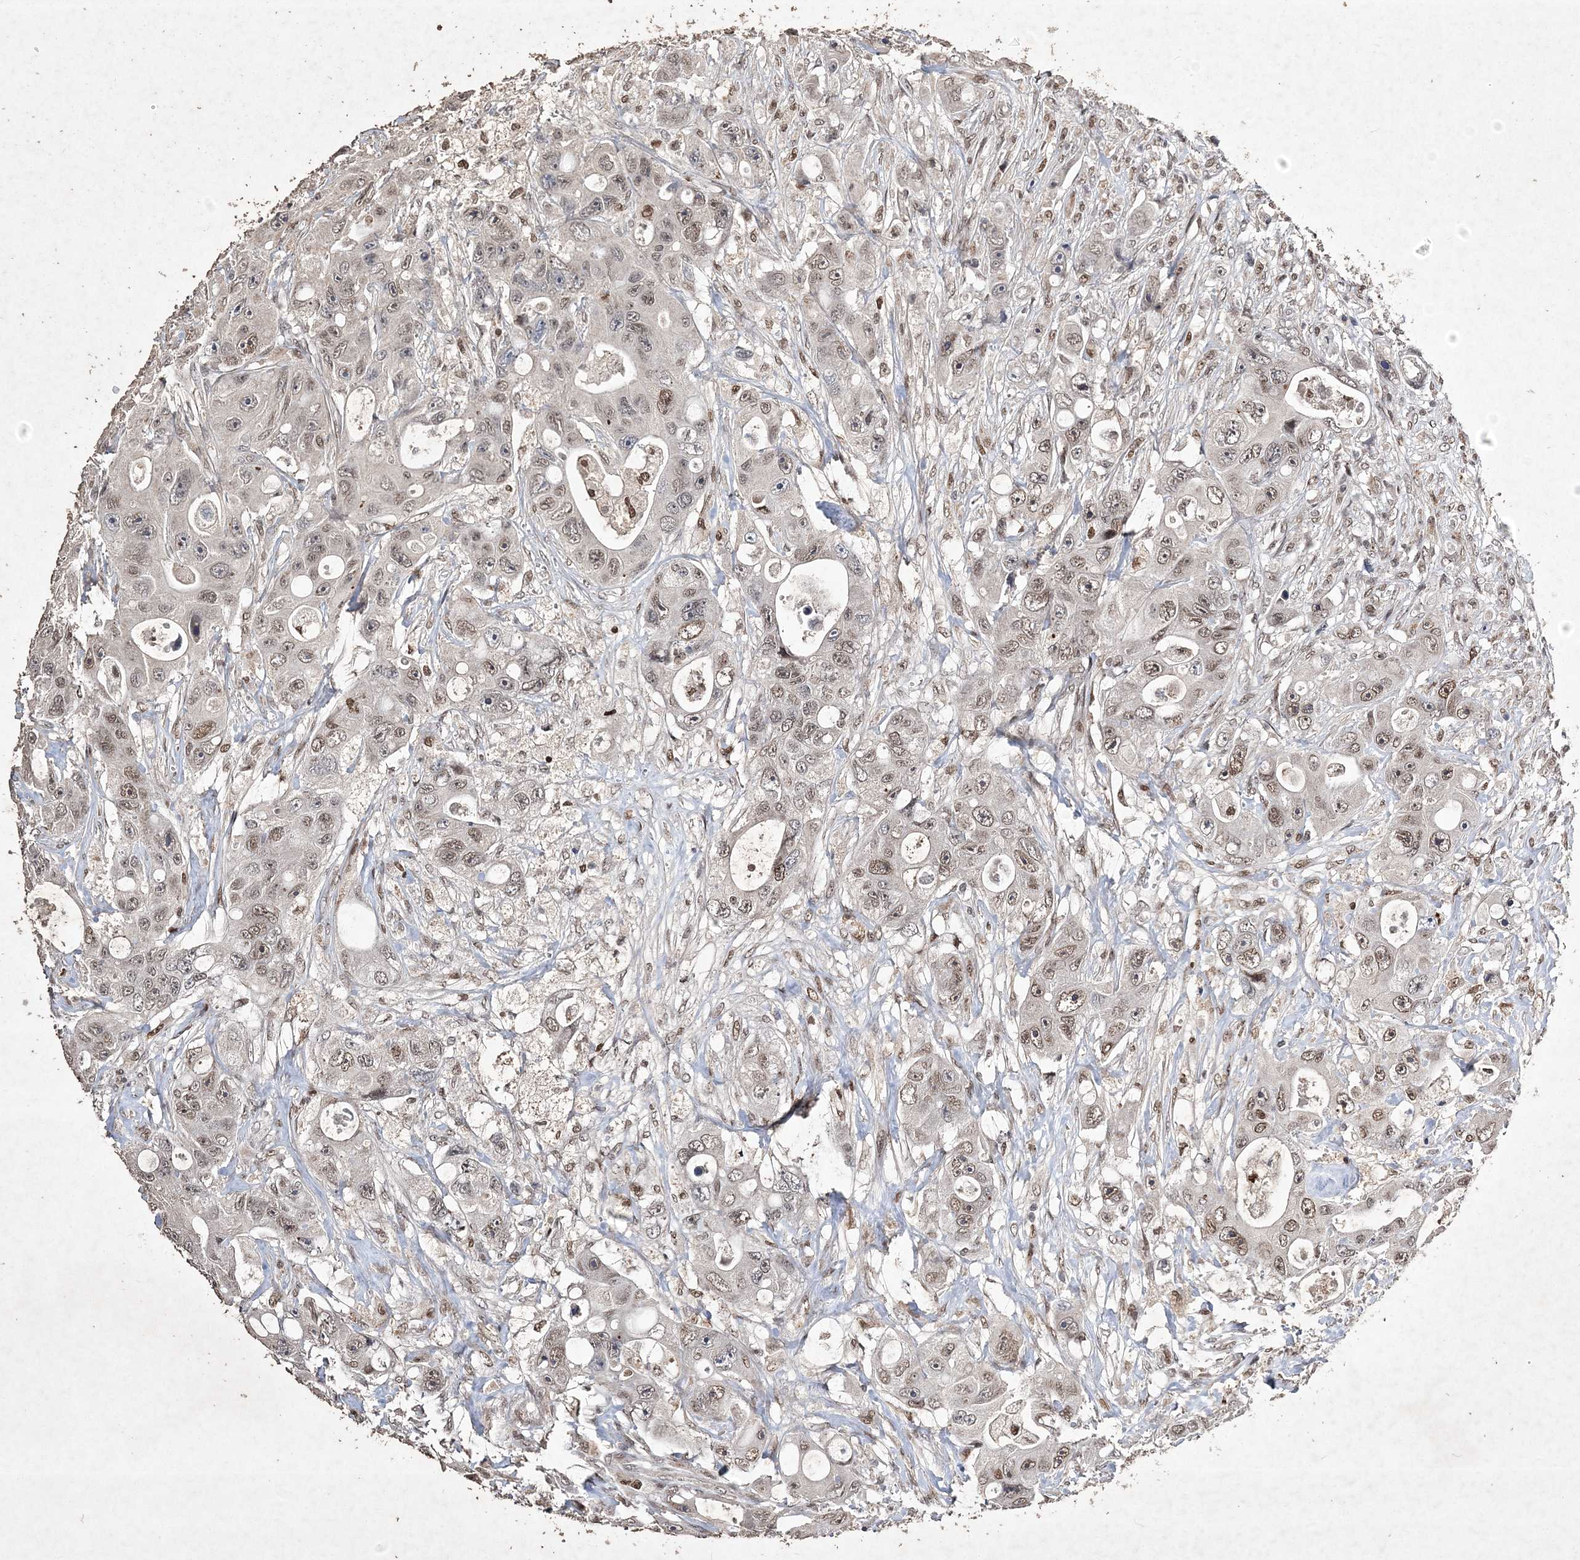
{"staining": {"intensity": "weak", "quantity": ">75%", "location": "nuclear"}, "tissue": "colorectal cancer", "cell_type": "Tumor cells", "image_type": "cancer", "snomed": [{"axis": "morphology", "description": "Adenocarcinoma, NOS"}, {"axis": "topography", "description": "Colon"}], "caption": "Immunohistochemical staining of human adenocarcinoma (colorectal) shows weak nuclear protein expression in approximately >75% of tumor cells. (brown staining indicates protein expression, while blue staining denotes nuclei).", "gene": "C3orf38", "patient": {"sex": "female", "age": 46}}